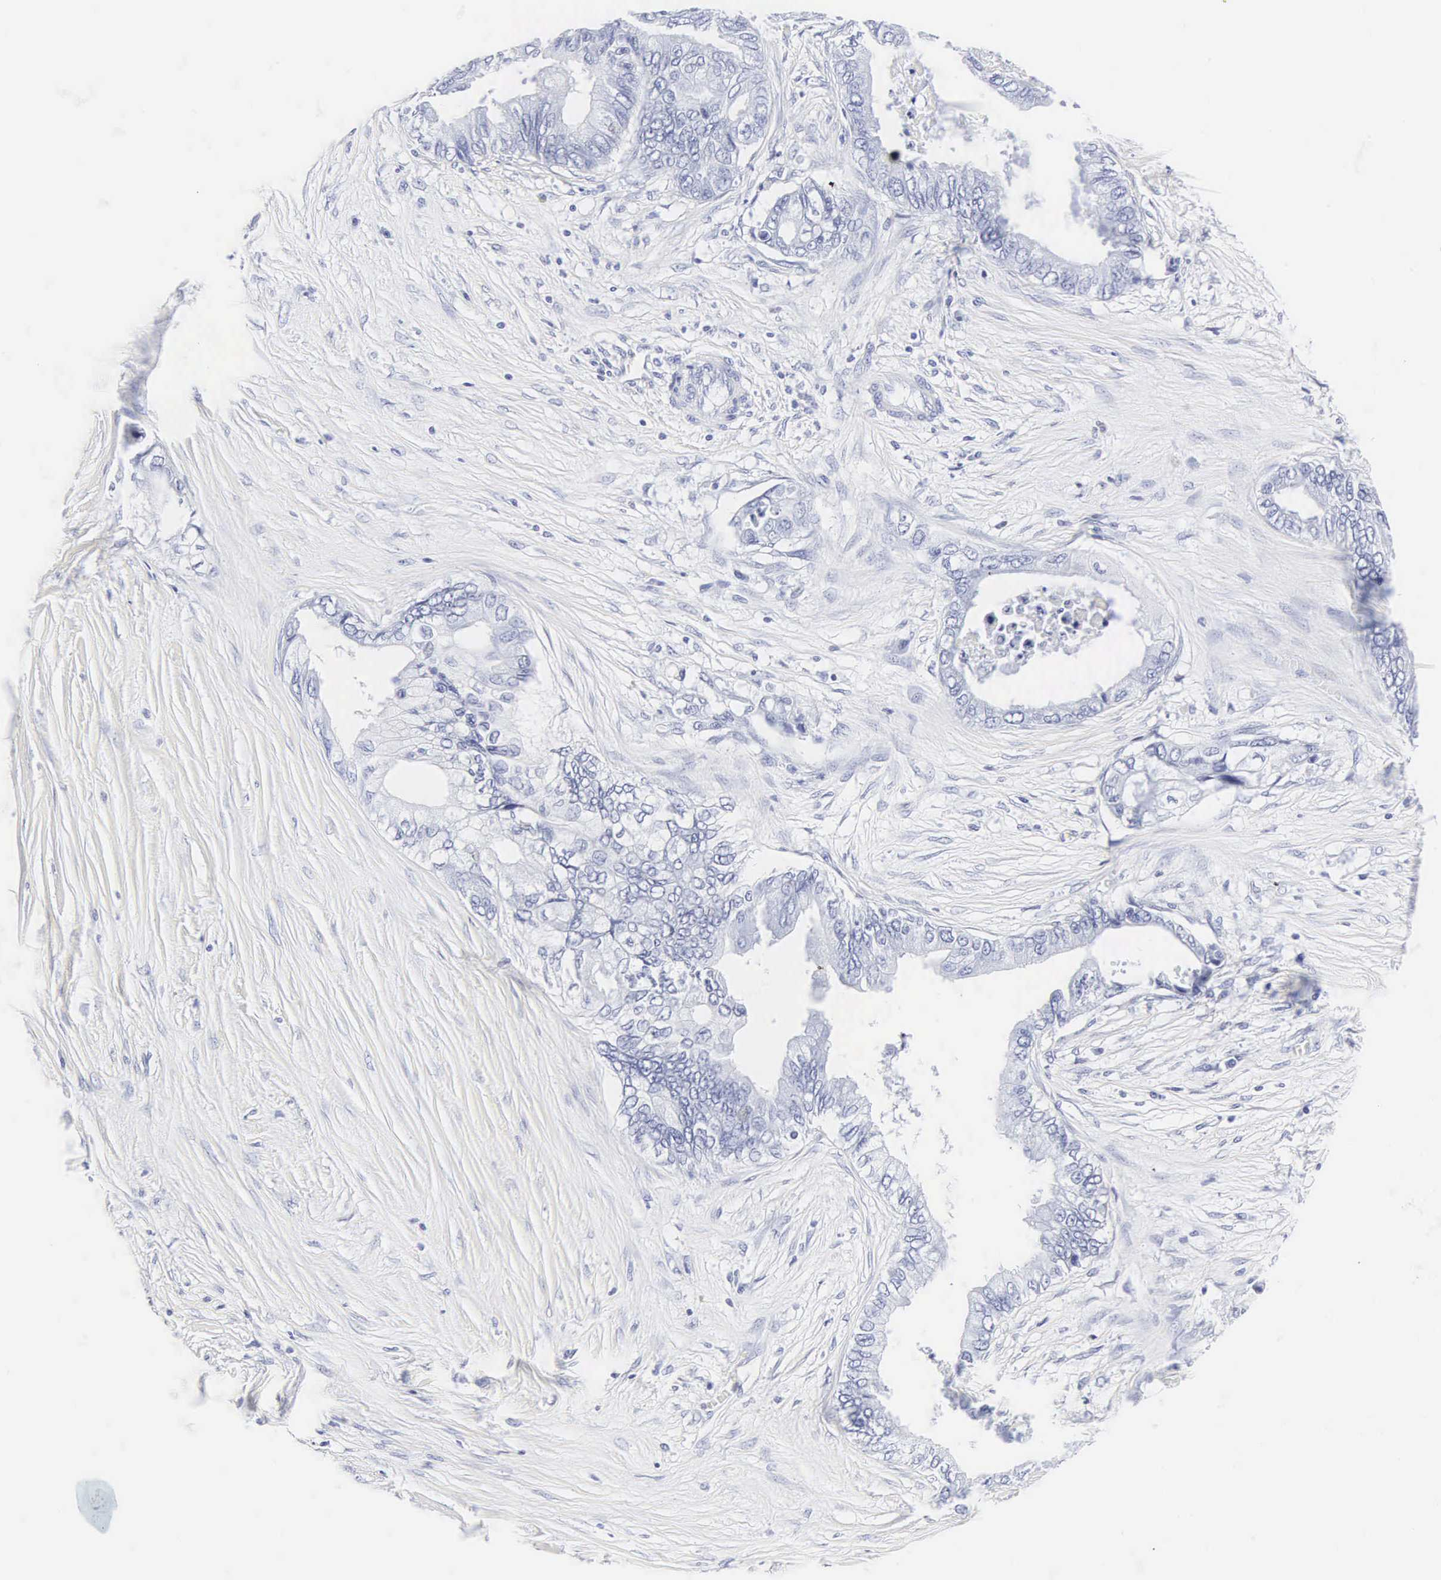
{"staining": {"intensity": "negative", "quantity": "none", "location": "none"}, "tissue": "pancreatic cancer", "cell_type": "Tumor cells", "image_type": "cancer", "snomed": [{"axis": "morphology", "description": "Adenocarcinoma, NOS"}, {"axis": "topography", "description": "Pancreas"}], "caption": "Tumor cells are negative for brown protein staining in pancreatic cancer. (DAB (3,3'-diaminobenzidine) immunohistochemistry with hematoxylin counter stain).", "gene": "INS", "patient": {"sex": "female", "age": 66}}